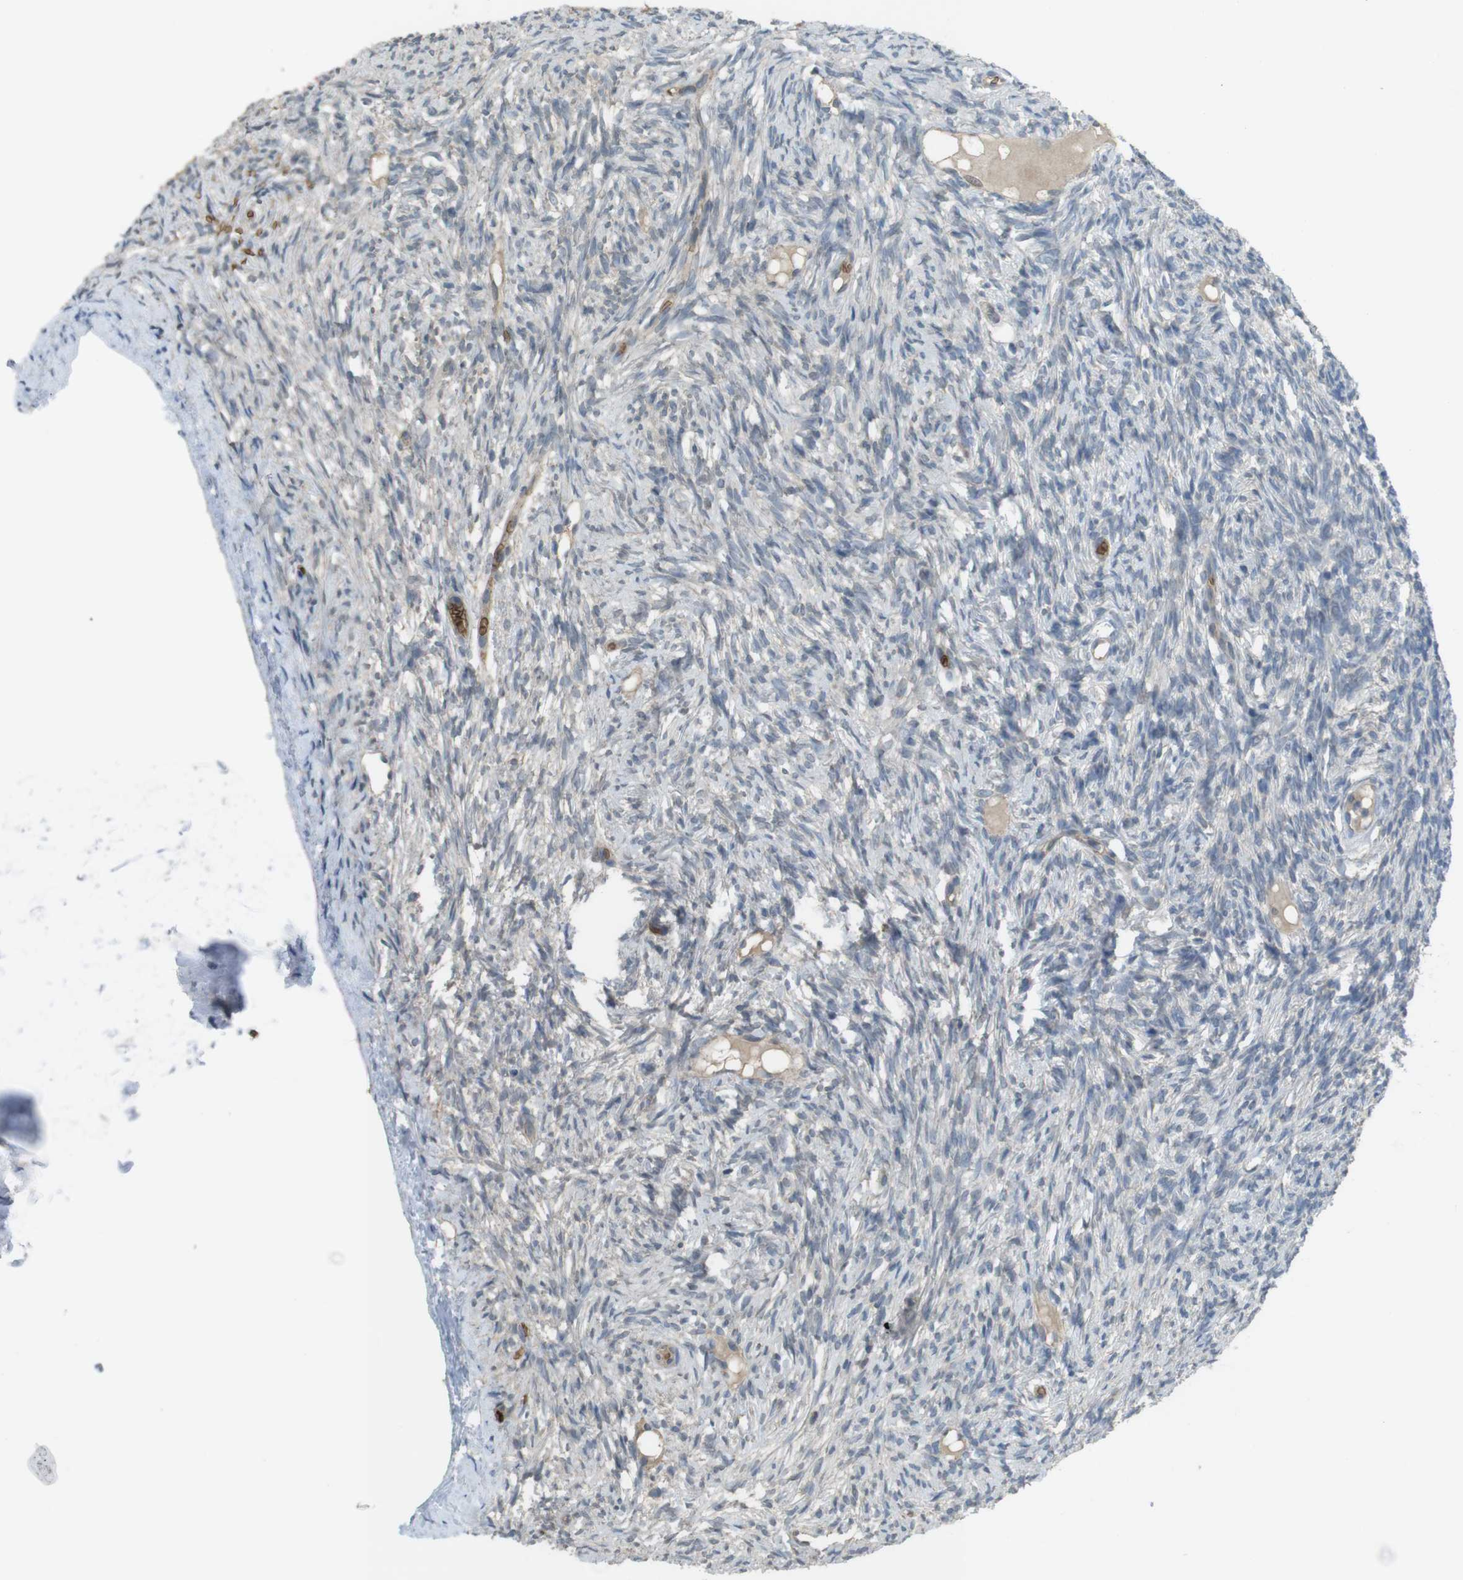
{"staining": {"intensity": "negative", "quantity": "none", "location": "none"}, "tissue": "ovary", "cell_type": "Ovarian stroma cells", "image_type": "normal", "snomed": [{"axis": "morphology", "description": "Normal tissue, NOS"}, {"axis": "topography", "description": "Ovary"}], "caption": "Immunohistochemistry photomicrograph of normal ovary stained for a protein (brown), which exhibits no staining in ovarian stroma cells.", "gene": "GYPA", "patient": {"sex": "female", "age": 33}}